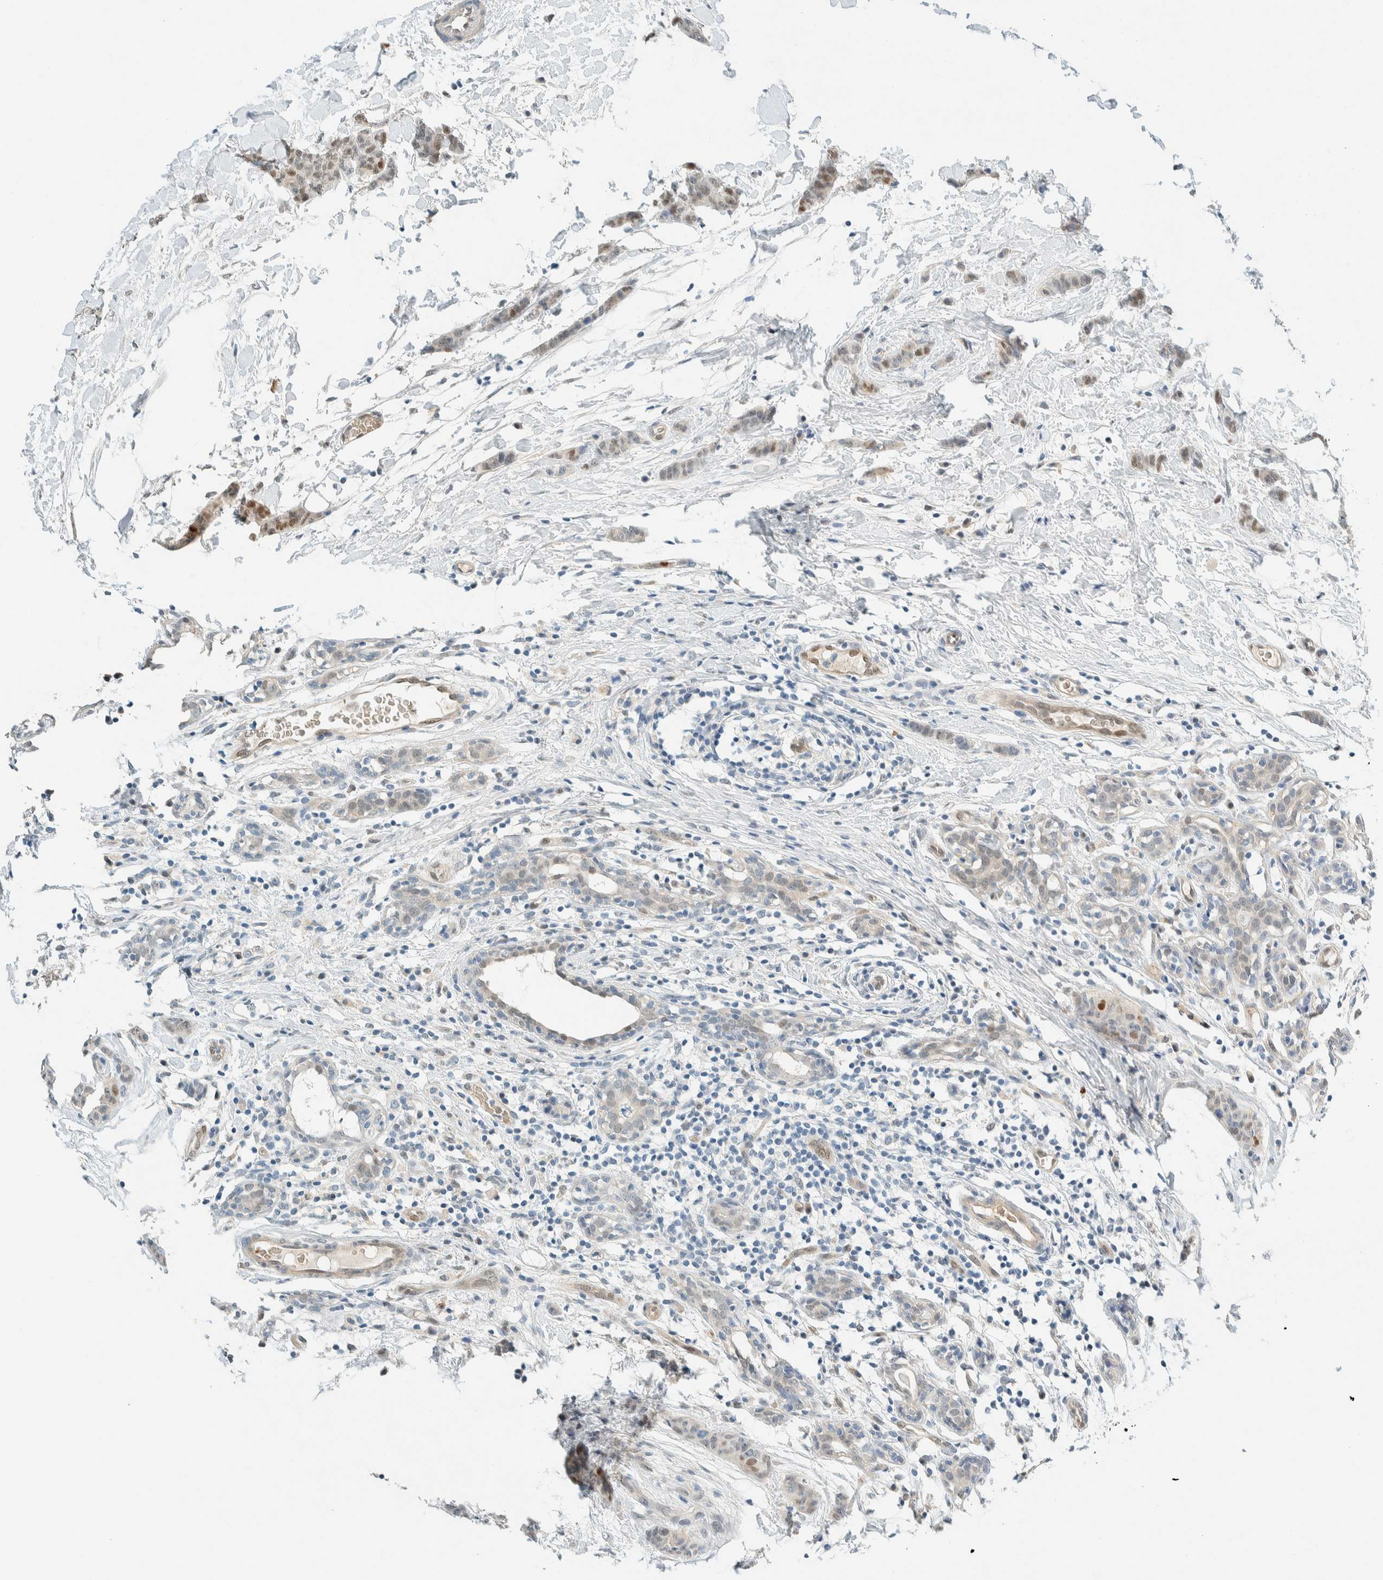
{"staining": {"intensity": "weak", "quantity": "25%-75%", "location": "nuclear"}, "tissue": "breast cancer", "cell_type": "Tumor cells", "image_type": "cancer", "snomed": [{"axis": "morphology", "description": "Normal tissue, NOS"}, {"axis": "morphology", "description": "Duct carcinoma"}, {"axis": "topography", "description": "Breast"}], "caption": "IHC staining of breast intraductal carcinoma, which demonstrates low levels of weak nuclear expression in approximately 25%-75% of tumor cells indicating weak nuclear protein staining. The staining was performed using DAB (brown) for protein detection and nuclei were counterstained in hematoxylin (blue).", "gene": "TSTD2", "patient": {"sex": "female", "age": 40}}